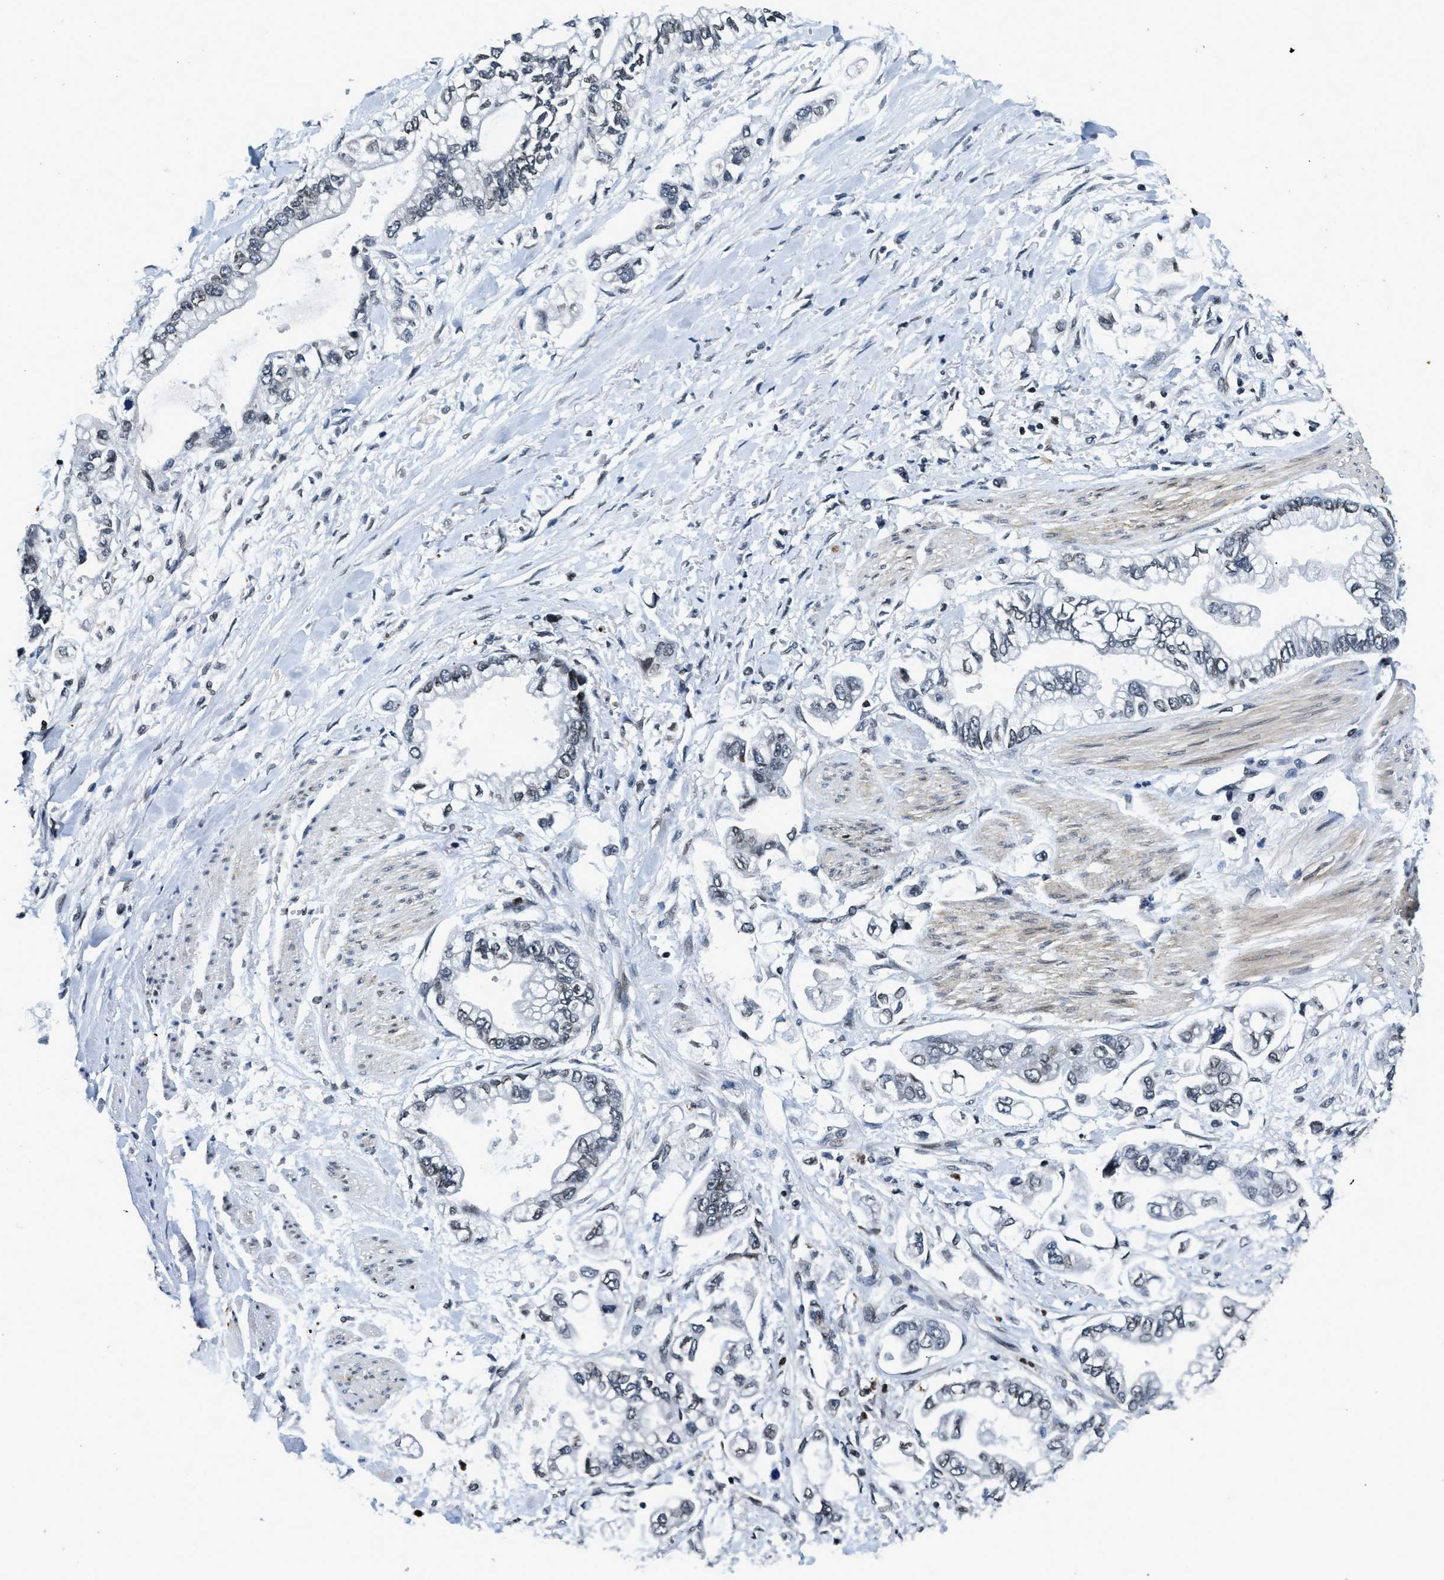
{"staining": {"intensity": "negative", "quantity": "none", "location": "none"}, "tissue": "stomach cancer", "cell_type": "Tumor cells", "image_type": "cancer", "snomed": [{"axis": "morphology", "description": "Normal tissue, NOS"}, {"axis": "morphology", "description": "Adenocarcinoma, NOS"}, {"axis": "topography", "description": "Stomach"}], "caption": "Stomach cancer (adenocarcinoma) was stained to show a protein in brown. There is no significant expression in tumor cells. (Immunohistochemistry (ihc), brightfield microscopy, high magnification).", "gene": "ZC3HC1", "patient": {"sex": "male", "age": 62}}